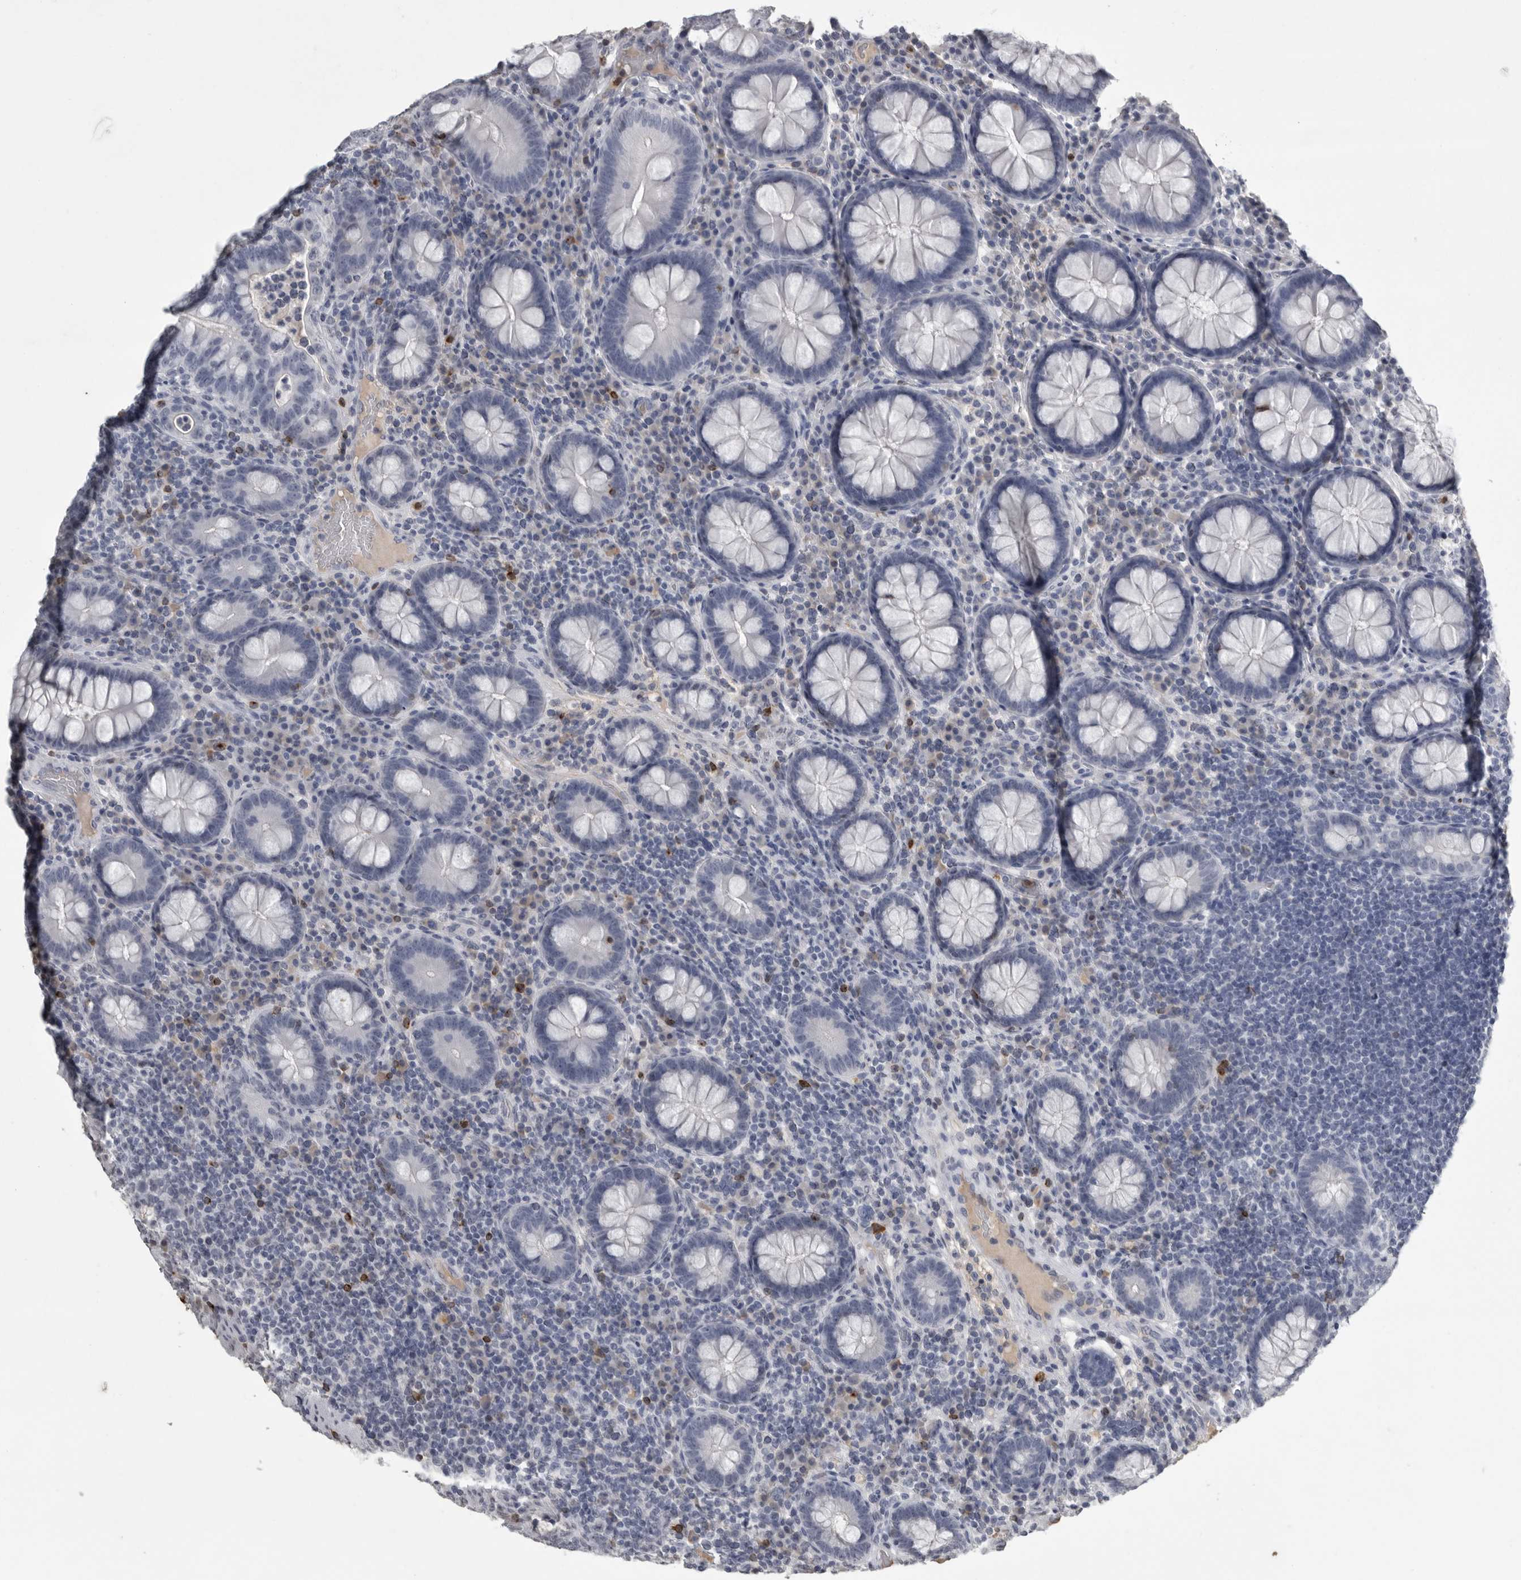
{"staining": {"intensity": "negative", "quantity": "none", "location": "none"}, "tissue": "colorectal cancer", "cell_type": "Tumor cells", "image_type": "cancer", "snomed": [{"axis": "morphology", "description": "Adenocarcinoma, NOS"}, {"axis": "topography", "description": "Colon"}], "caption": "A high-resolution photomicrograph shows IHC staining of adenocarcinoma (colorectal), which exhibits no significant positivity in tumor cells. Nuclei are stained in blue.", "gene": "GNLY", "patient": {"sex": "female", "age": 66}}